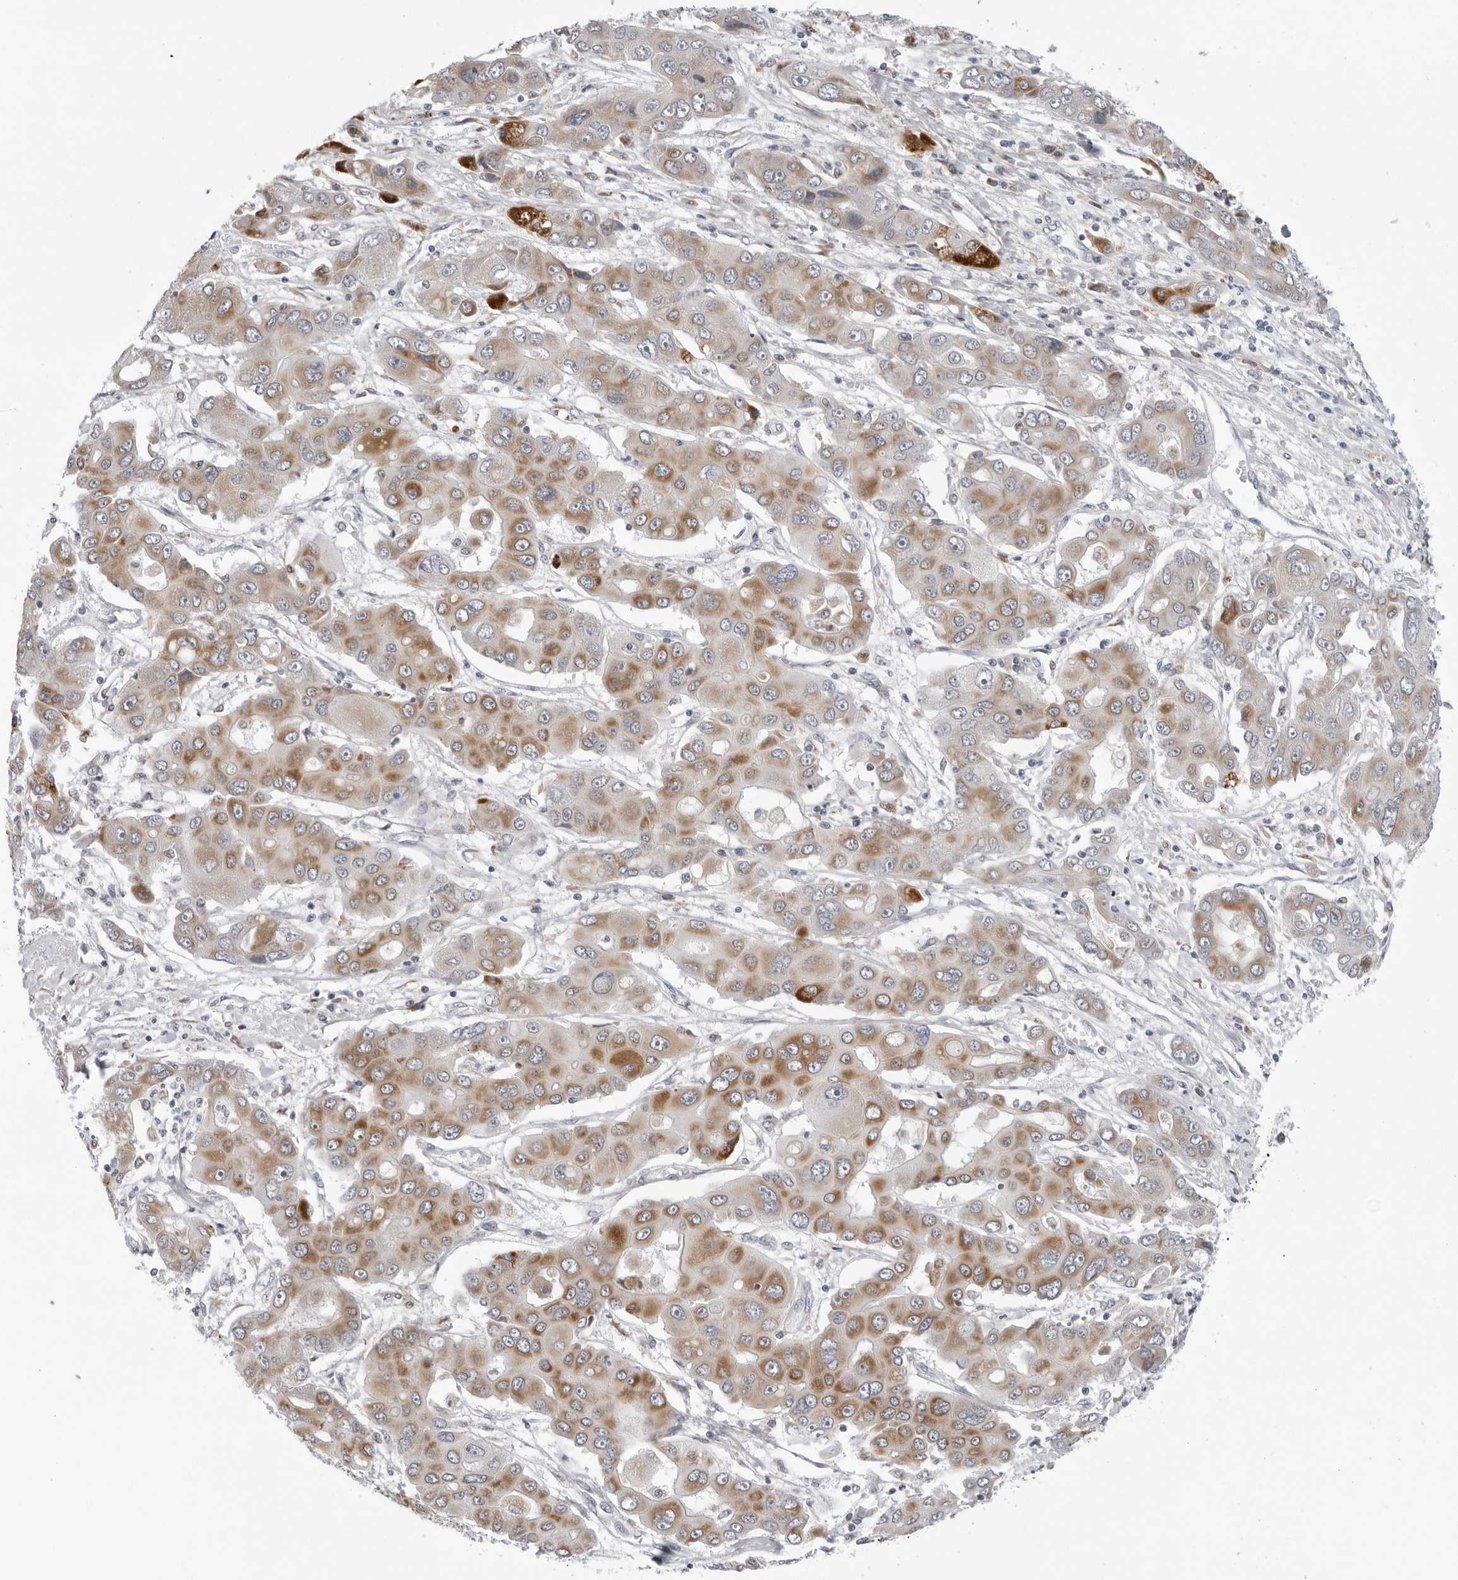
{"staining": {"intensity": "moderate", "quantity": ">75%", "location": "cytoplasmic/membranous"}, "tissue": "liver cancer", "cell_type": "Tumor cells", "image_type": "cancer", "snomed": [{"axis": "morphology", "description": "Cholangiocarcinoma"}, {"axis": "topography", "description": "Liver"}], "caption": "DAB immunohistochemical staining of liver cancer (cholangiocarcinoma) reveals moderate cytoplasmic/membranous protein expression in about >75% of tumor cells.", "gene": "CPT2", "patient": {"sex": "male", "age": 67}}